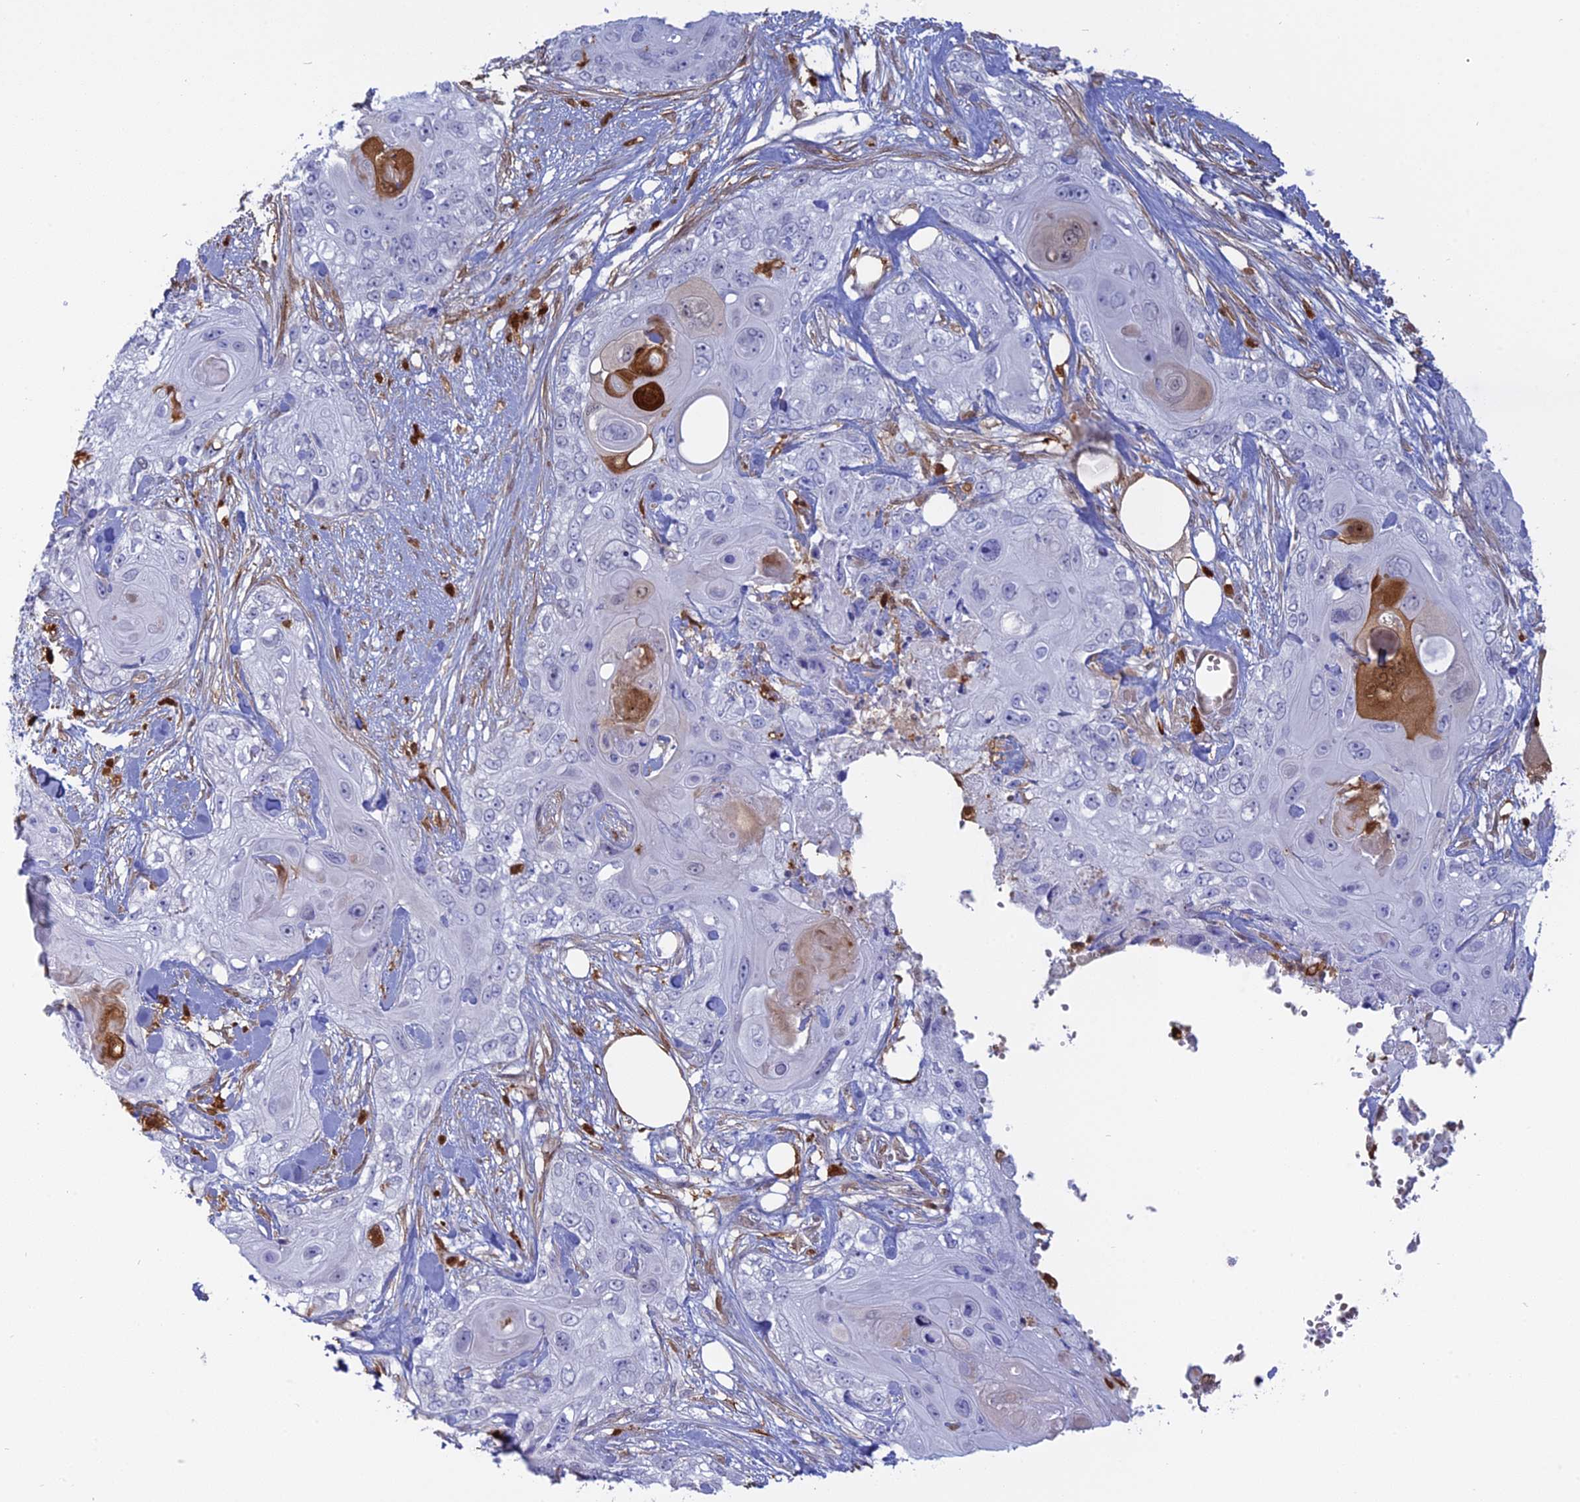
{"staining": {"intensity": "moderate", "quantity": "<25%", "location": "cytoplasmic/membranous,nuclear"}, "tissue": "skin cancer", "cell_type": "Tumor cells", "image_type": "cancer", "snomed": [{"axis": "morphology", "description": "Normal tissue, NOS"}, {"axis": "morphology", "description": "Squamous cell carcinoma, NOS"}, {"axis": "topography", "description": "Skin"}], "caption": "A micrograph of human skin squamous cell carcinoma stained for a protein exhibits moderate cytoplasmic/membranous and nuclear brown staining in tumor cells. The staining was performed using DAB, with brown indicating positive protein expression. Nuclei are stained blue with hematoxylin.", "gene": "PGBD4", "patient": {"sex": "male", "age": 72}}